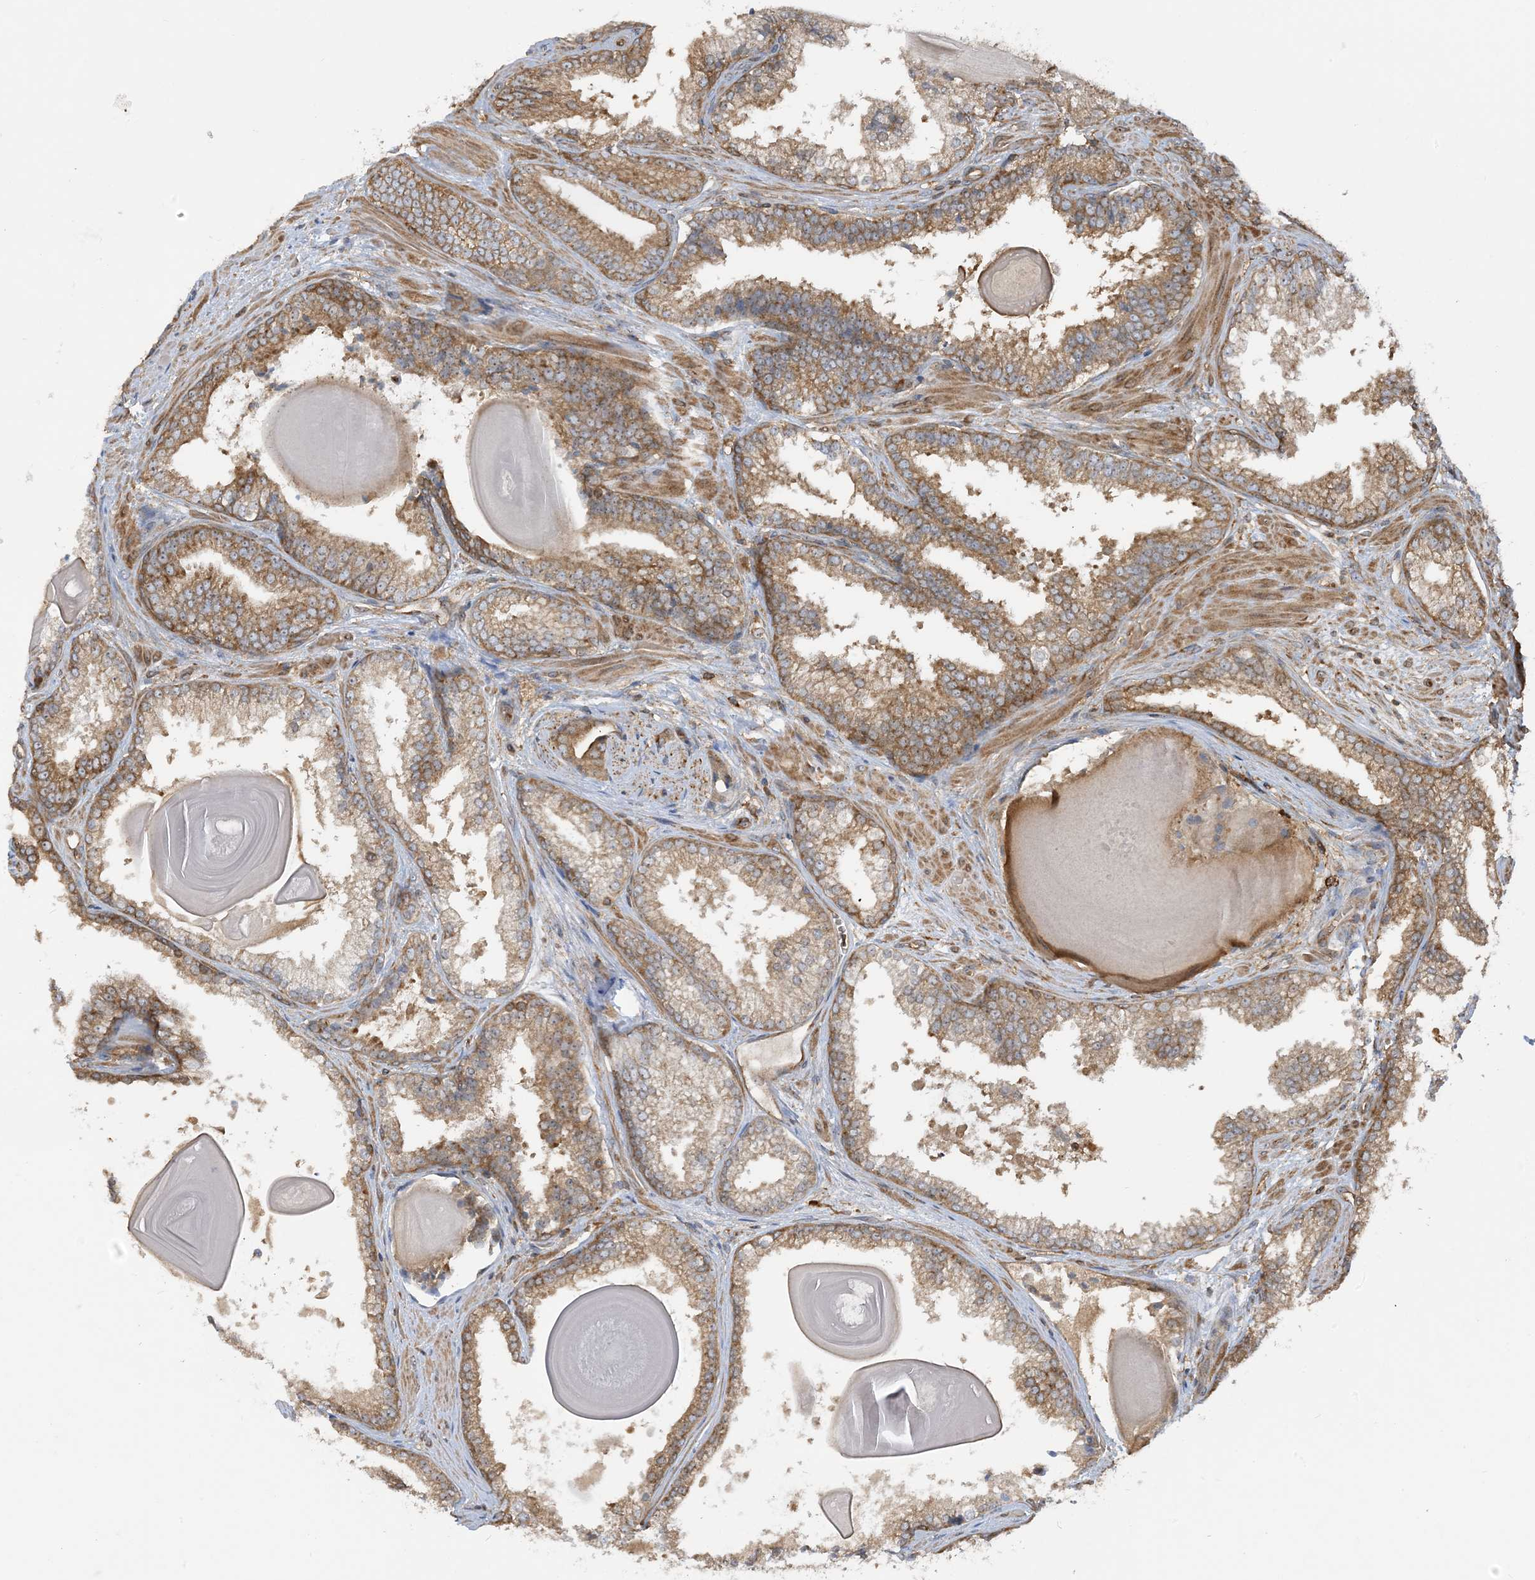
{"staining": {"intensity": "moderate", "quantity": ">75%", "location": "cytoplasmic/membranous"}, "tissue": "prostate cancer", "cell_type": "Tumor cells", "image_type": "cancer", "snomed": [{"axis": "morphology", "description": "Adenocarcinoma, High grade"}, {"axis": "topography", "description": "Prostate"}], "caption": "Immunohistochemistry (DAB) staining of prostate cancer reveals moderate cytoplasmic/membranous protein positivity in about >75% of tumor cells. (Stains: DAB (3,3'-diaminobenzidine) in brown, nuclei in blue, Microscopy: brightfield microscopy at high magnification).", "gene": "SRP72", "patient": {"sex": "male", "age": 73}}